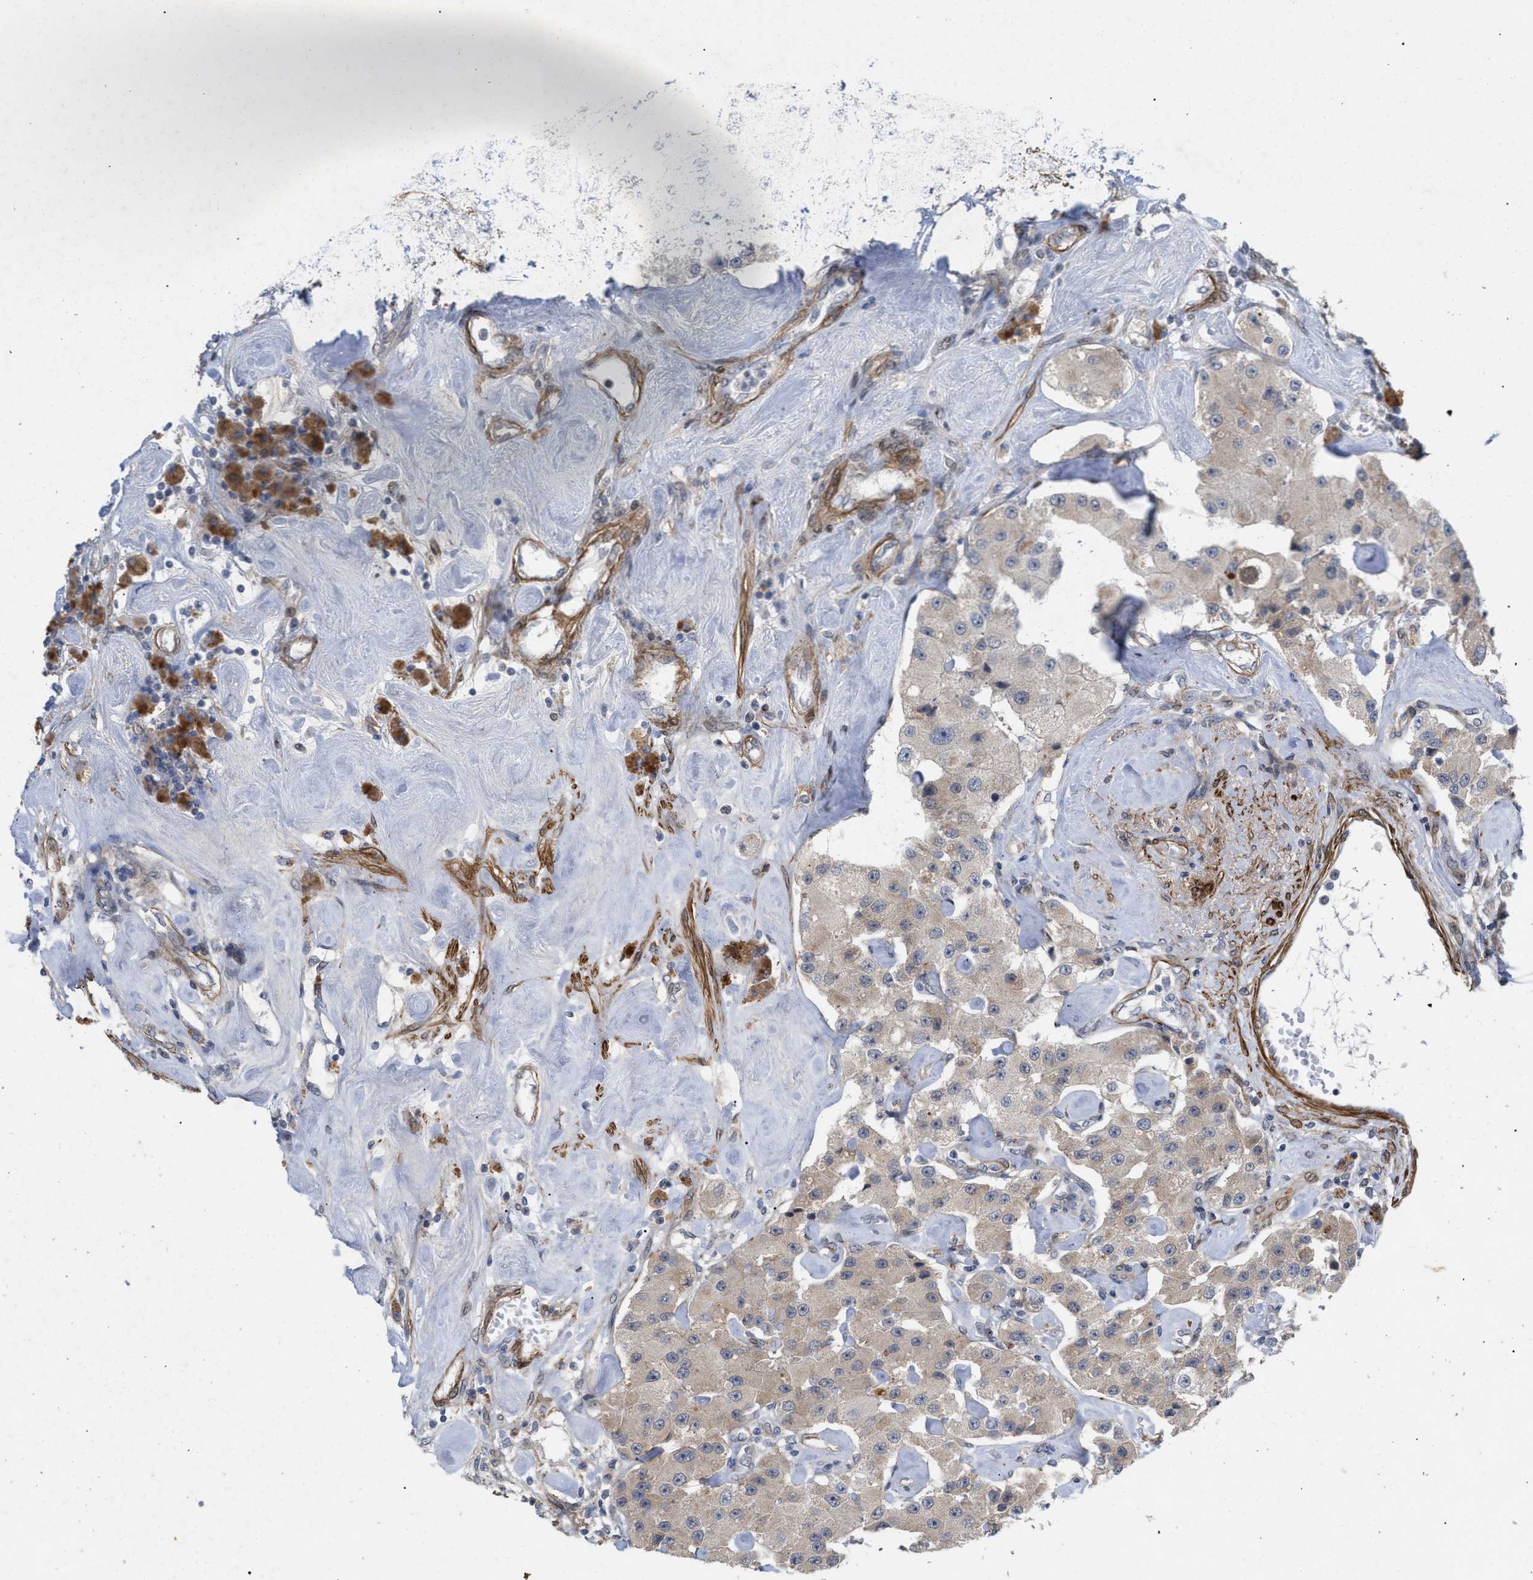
{"staining": {"intensity": "weak", "quantity": "25%-75%", "location": "cytoplasmic/membranous"}, "tissue": "carcinoid", "cell_type": "Tumor cells", "image_type": "cancer", "snomed": [{"axis": "morphology", "description": "Carcinoid, malignant, NOS"}, {"axis": "topography", "description": "Pancreas"}], "caption": "Immunohistochemistry (IHC) histopathology image of human malignant carcinoid stained for a protein (brown), which shows low levels of weak cytoplasmic/membranous expression in approximately 25%-75% of tumor cells.", "gene": "ST6GALNAC6", "patient": {"sex": "male", "age": 41}}